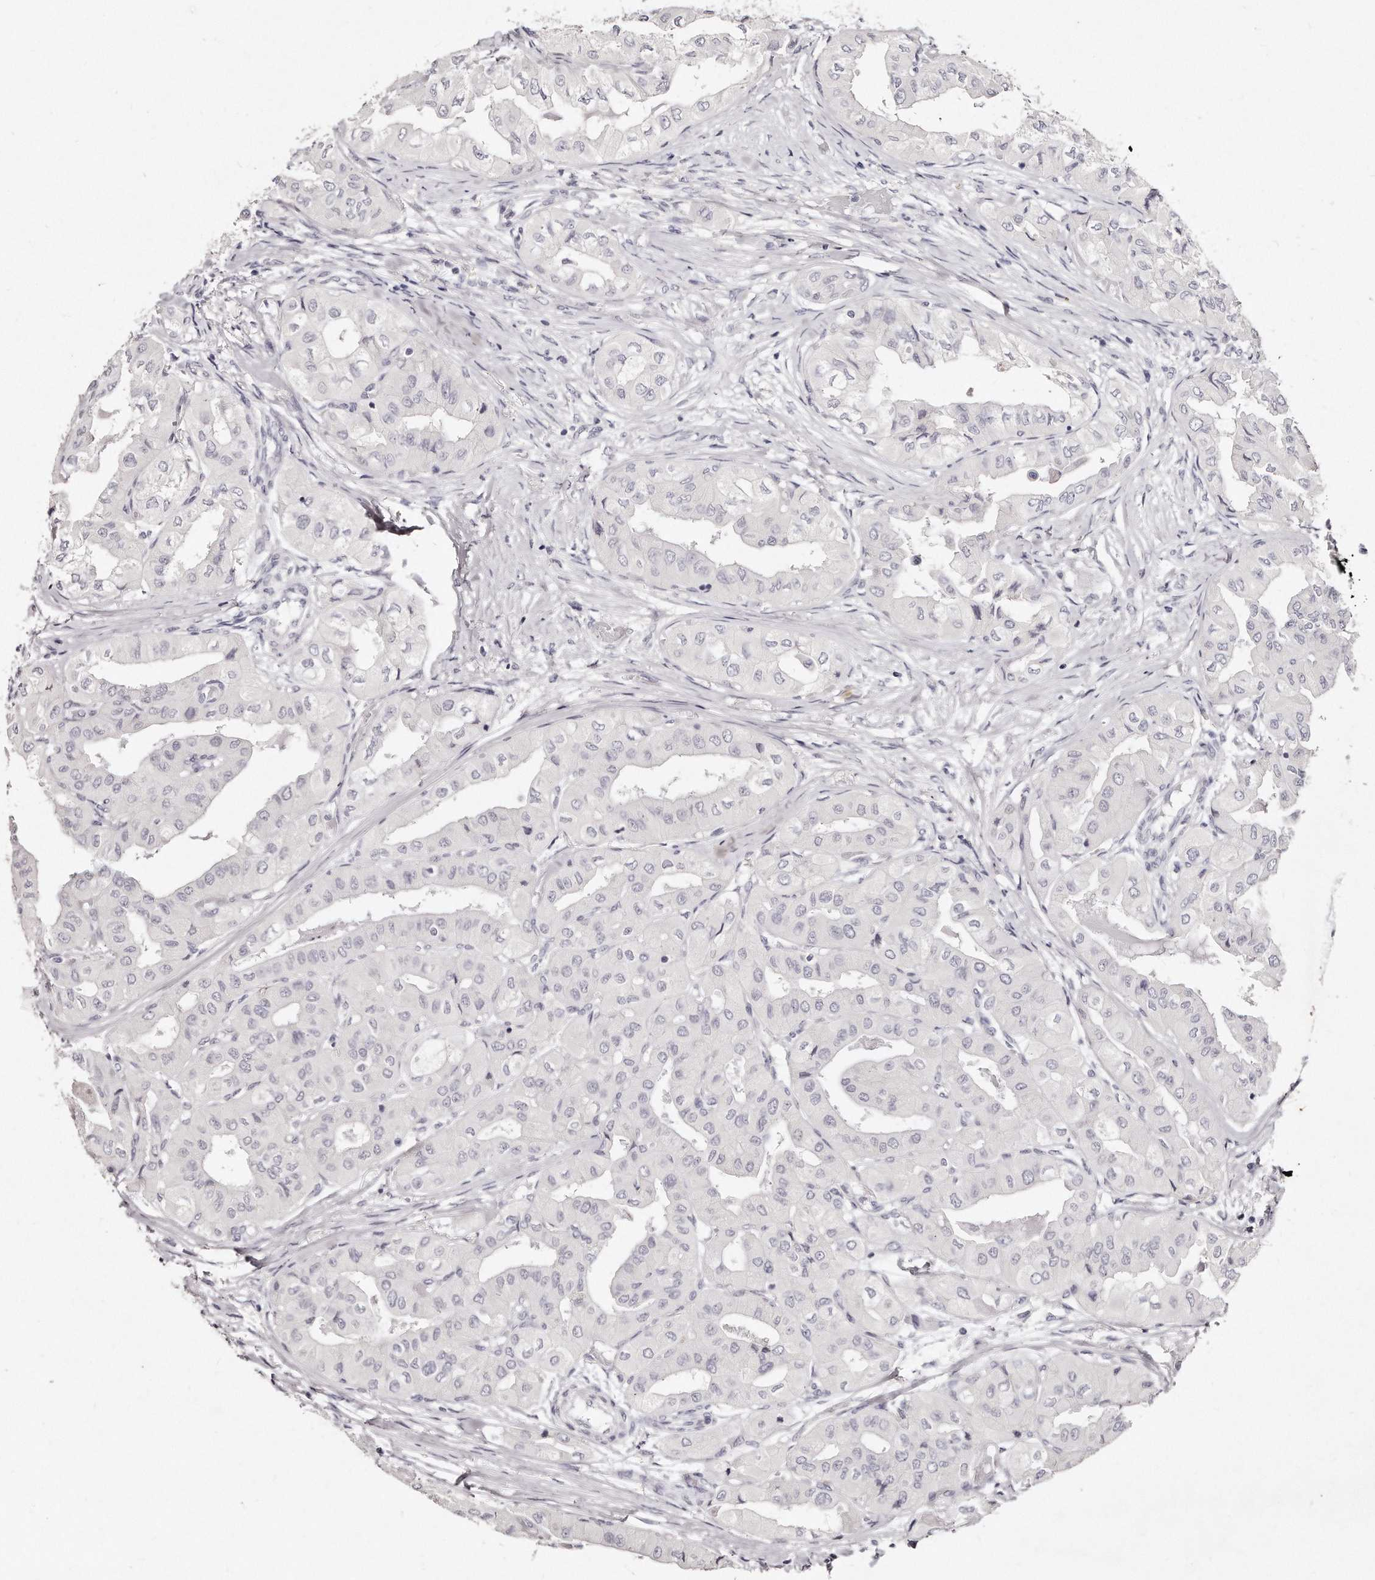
{"staining": {"intensity": "negative", "quantity": "none", "location": "none"}, "tissue": "thyroid cancer", "cell_type": "Tumor cells", "image_type": "cancer", "snomed": [{"axis": "morphology", "description": "Papillary adenocarcinoma, NOS"}, {"axis": "topography", "description": "Thyroid gland"}], "caption": "Tumor cells show no significant protein expression in thyroid cancer.", "gene": "GDA", "patient": {"sex": "female", "age": 59}}